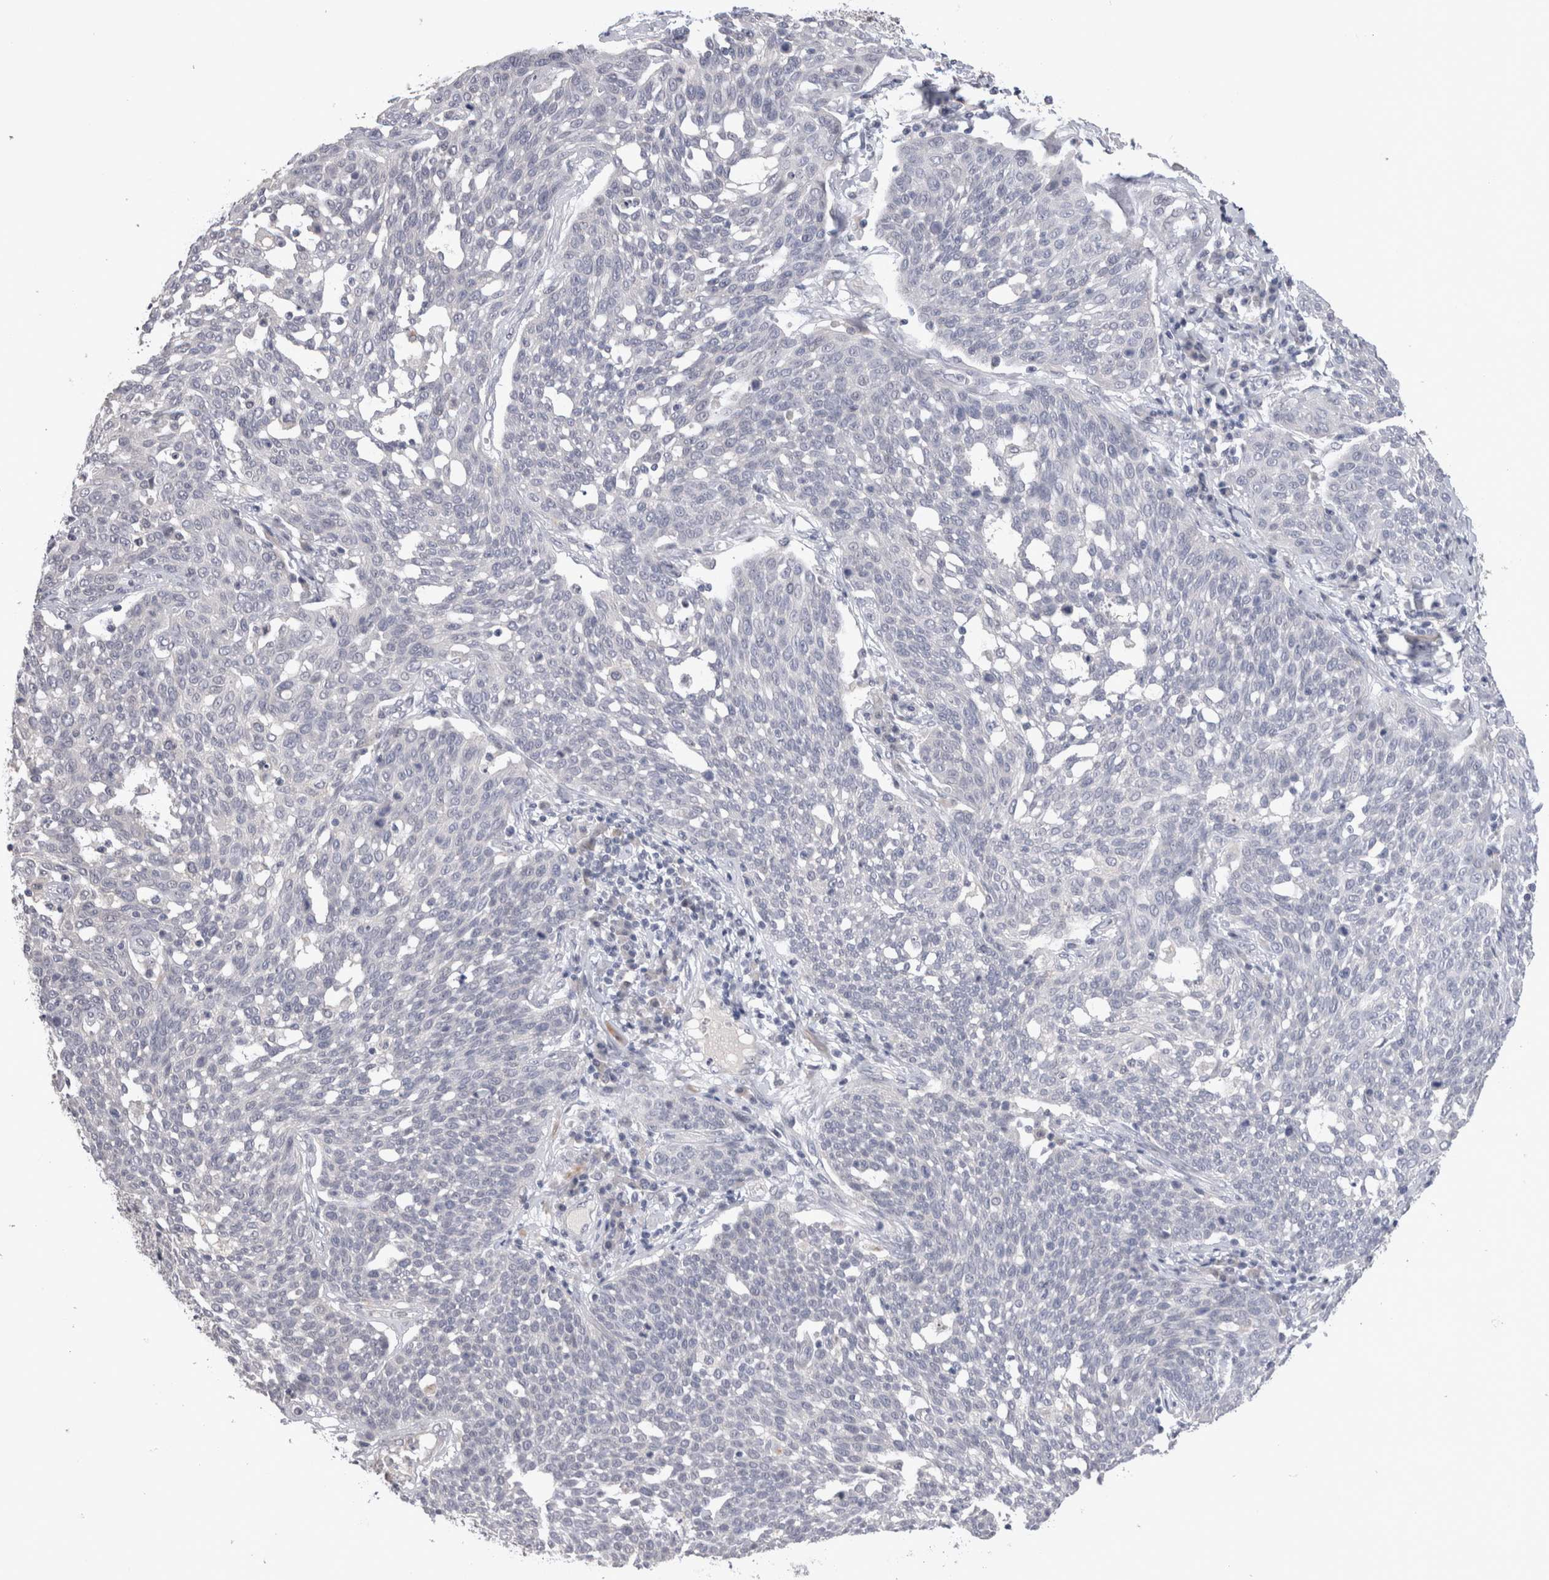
{"staining": {"intensity": "negative", "quantity": "none", "location": "none"}, "tissue": "cervical cancer", "cell_type": "Tumor cells", "image_type": "cancer", "snomed": [{"axis": "morphology", "description": "Squamous cell carcinoma, NOS"}, {"axis": "topography", "description": "Cervix"}], "caption": "Micrograph shows no protein expression in tumor cells of squamous cell carcinoma (cervical) tissue.", "gene": "CRYBG1", "patient": {"sex": "female", "age": 34}}